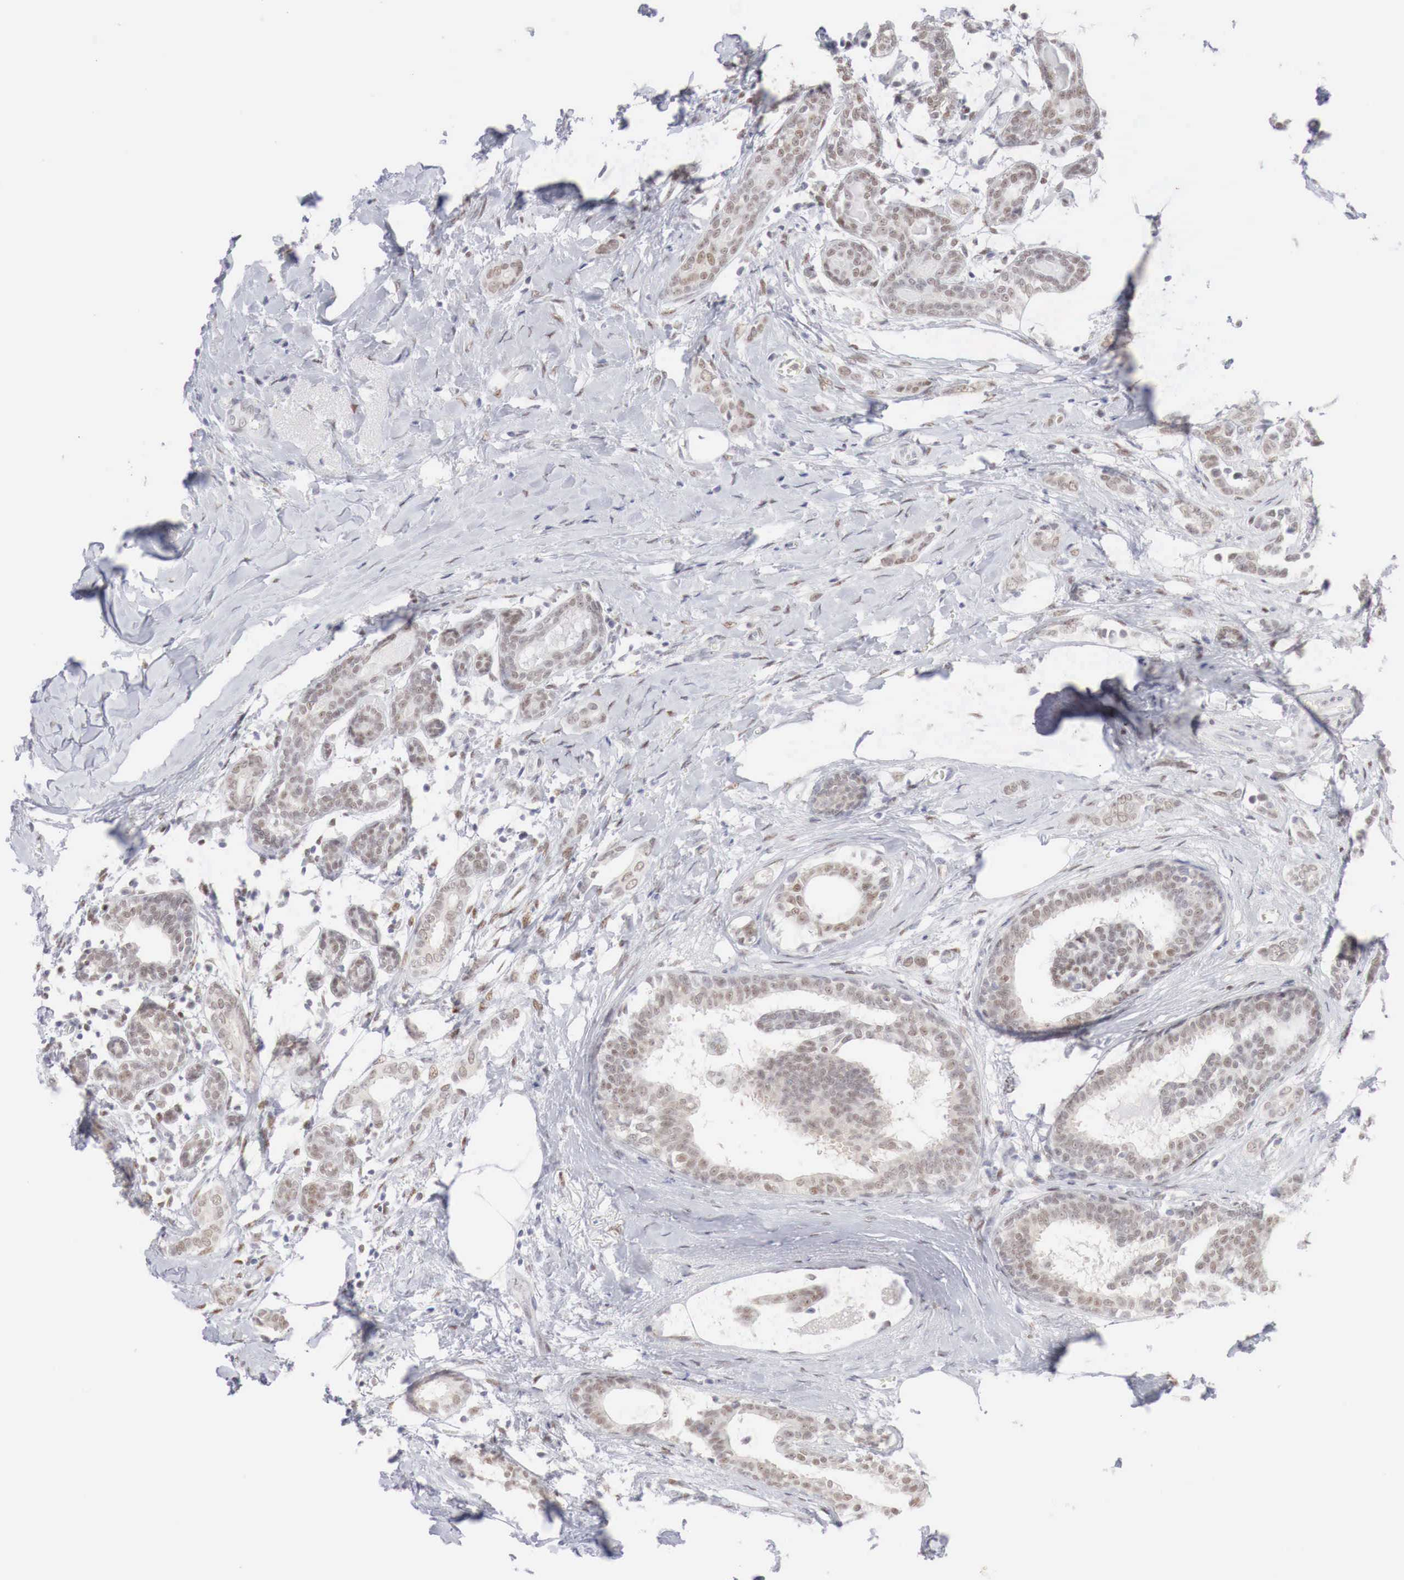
{"staining": {"intensity": "weak", "quantity": ">75%", "location": "nuclear"}, "tissue": "breast cancer", "cell_type": "Tumor cells", "image_type": "cancer", "snomed": [{"axis": "morphology", "description": "Duct carcinoma"}, {"axis": "topography", "description": "Breast"}], "caption": "Weak nuclear positivity is appreciated in approximately >75% of tumor cells in breast cancer.", "gene": "FOXP2", "patient": {"sex": "female", "age": 50}}